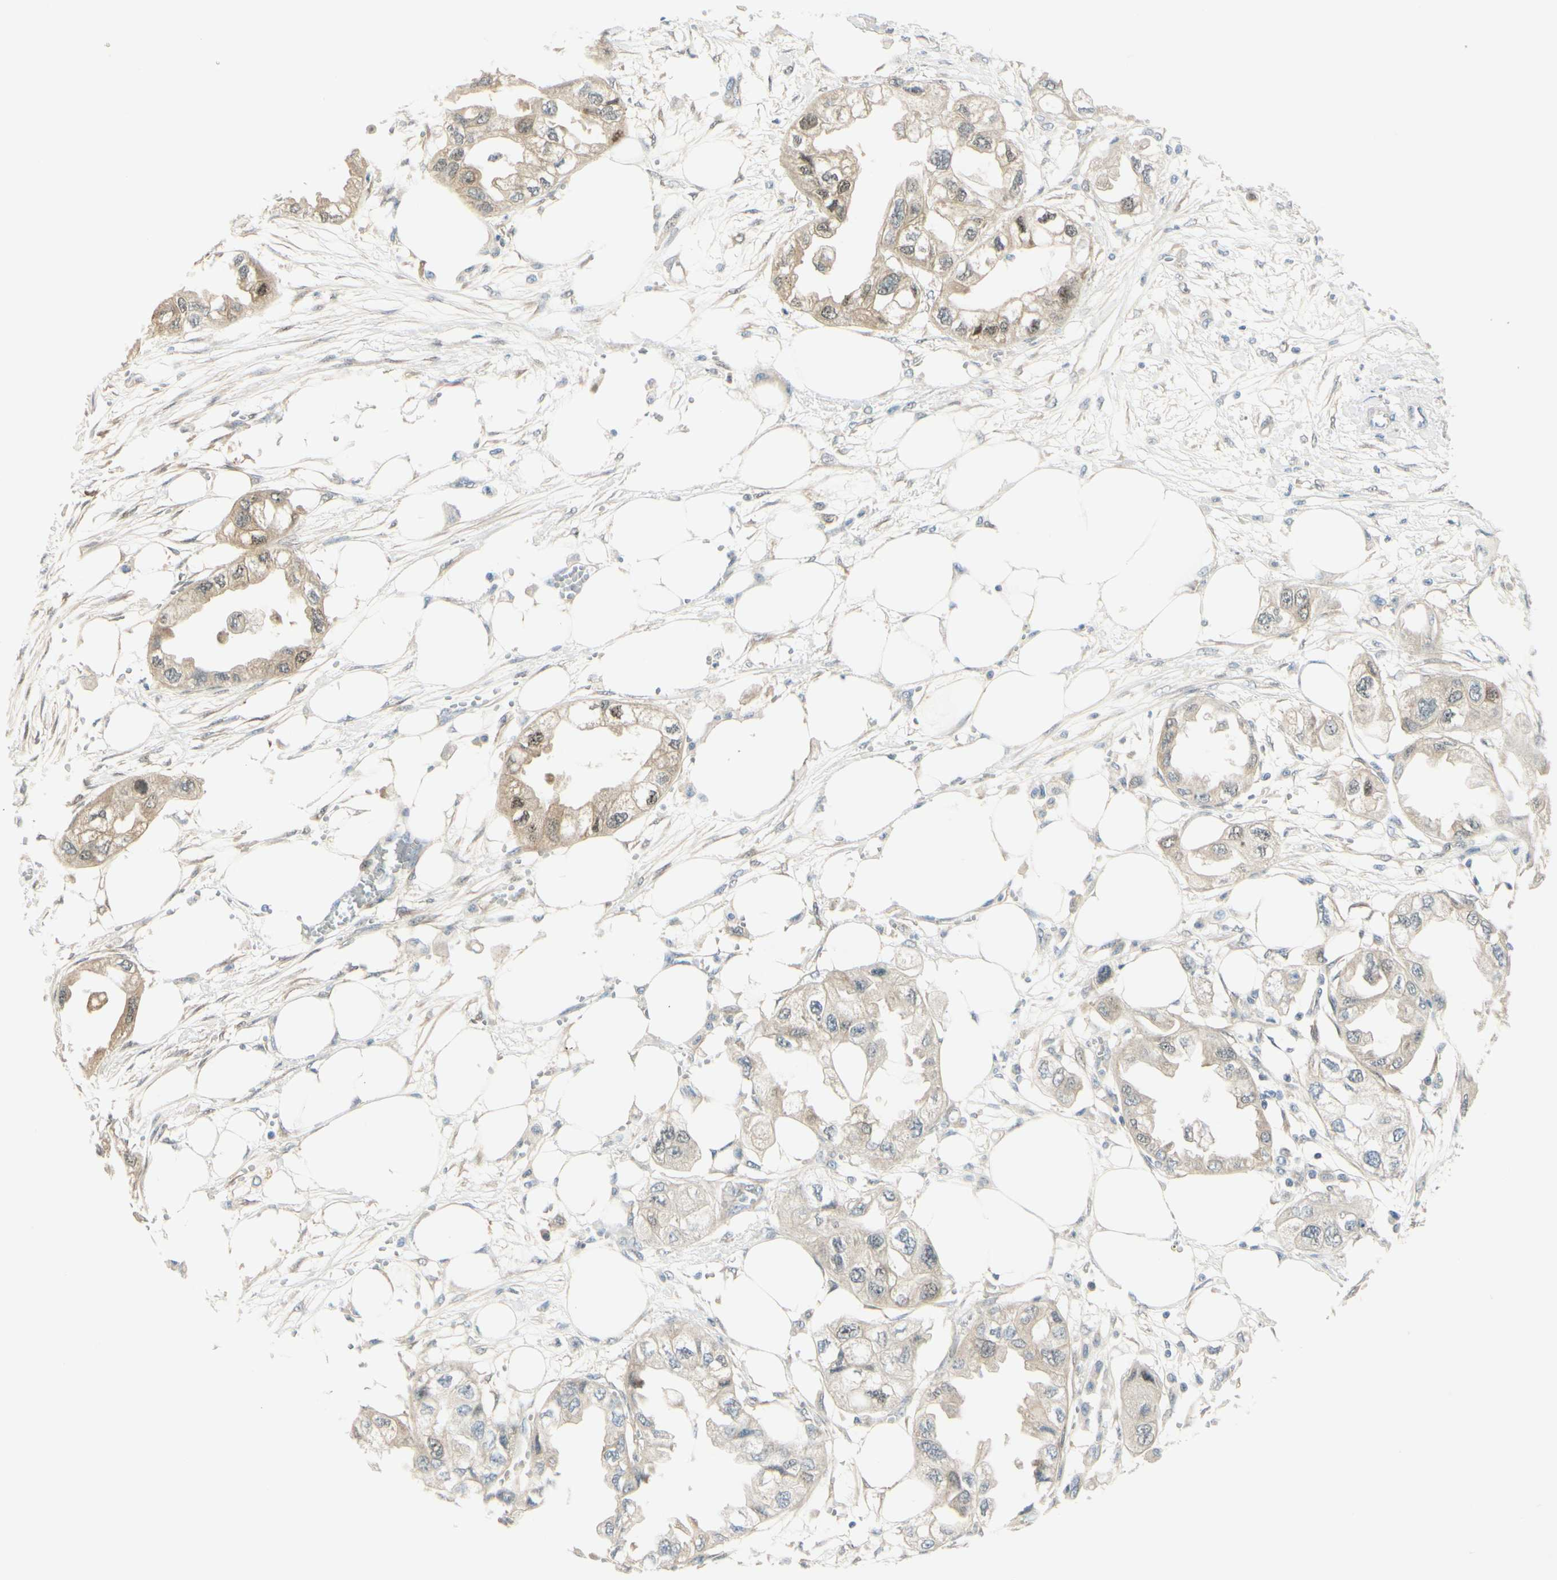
{"staining": {"intensity": "weak", "quantity": "25%-75%", "location": "cytoplasmic/membranous"}, "tissue": "endometrial cancer", "cell_type": "Tumor cells", "image_type": "cancer", "snomed": [{"axis": "morphology", "description": "Adenocarcinoma, NOS"}, {"axis": "topography", "description": "Endometrium"}], "caption": "This is a histology image of immunohistochemistry (IHC) staining of endometrial adenocarcinoma, which shows weak staining in the cytoplasmic/membranous of tumor cells.", "gene": "FHL2", "patient": {"sex": "female", "age": 67}}